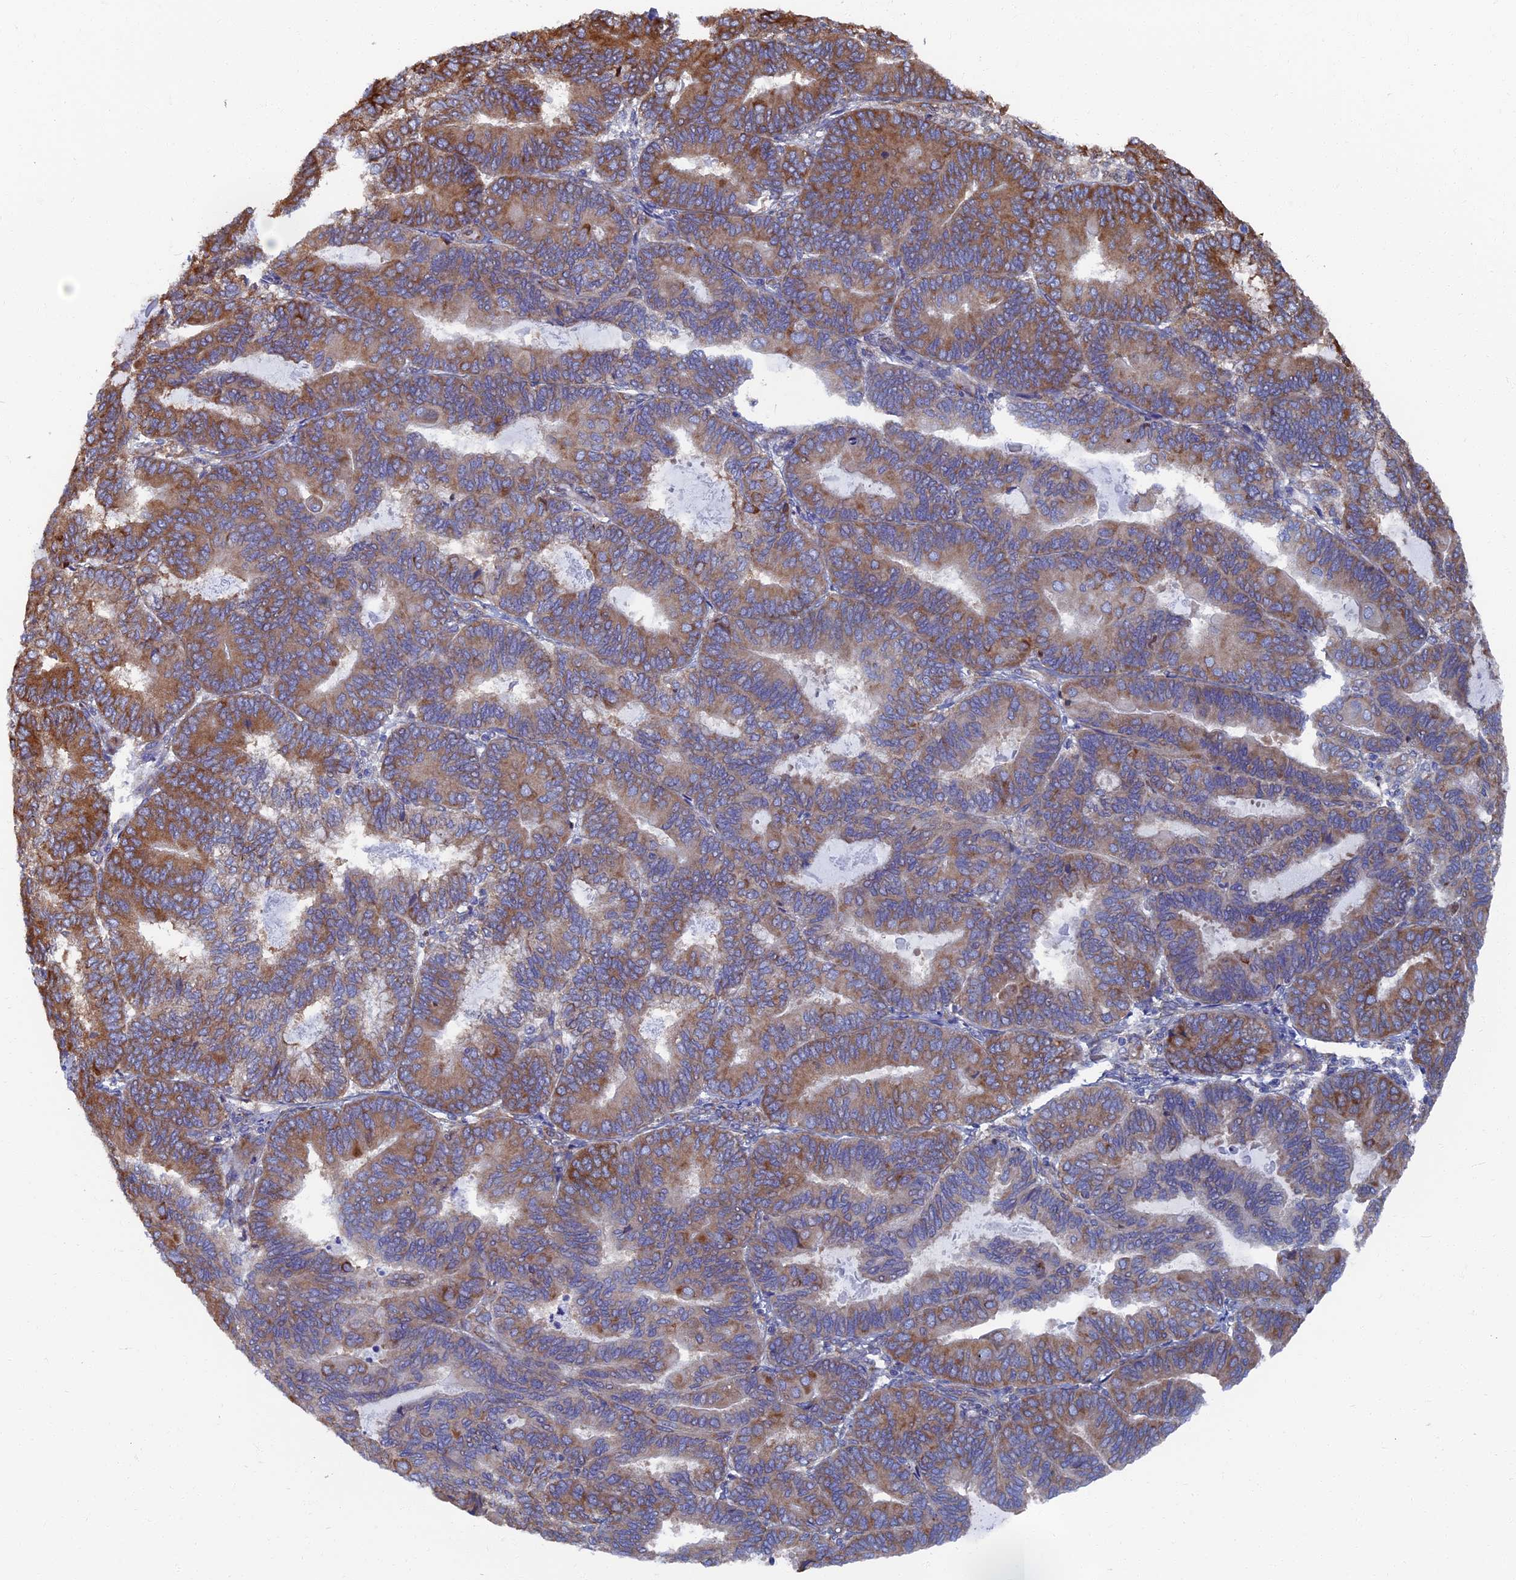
{"staining": {"intensity": "moderate", "quantity": ">75%", "location": "cytoplasmic/membranous"}, "tissue": "endometrial cancer", "cell_type": "Tumor cells", "image_type": "cancer", "snomed": [{"axis": "morphology", "description": "Adenocarcinoma, NOS"}, {"axis": "topography", "description": "Endometrium"}], "caption": "Protein staining of endometrial cancer (adenocarcinoma) tissue displays moderate cytoplasmic/membranous staining in about >75% of tumor cells. (Stains: DAB in brown, nuclei in blue, Microscopy: brightfield microscopy at high magnification).", "gene": "YBX1", "patient": {"sex": "female", "age": 81}}